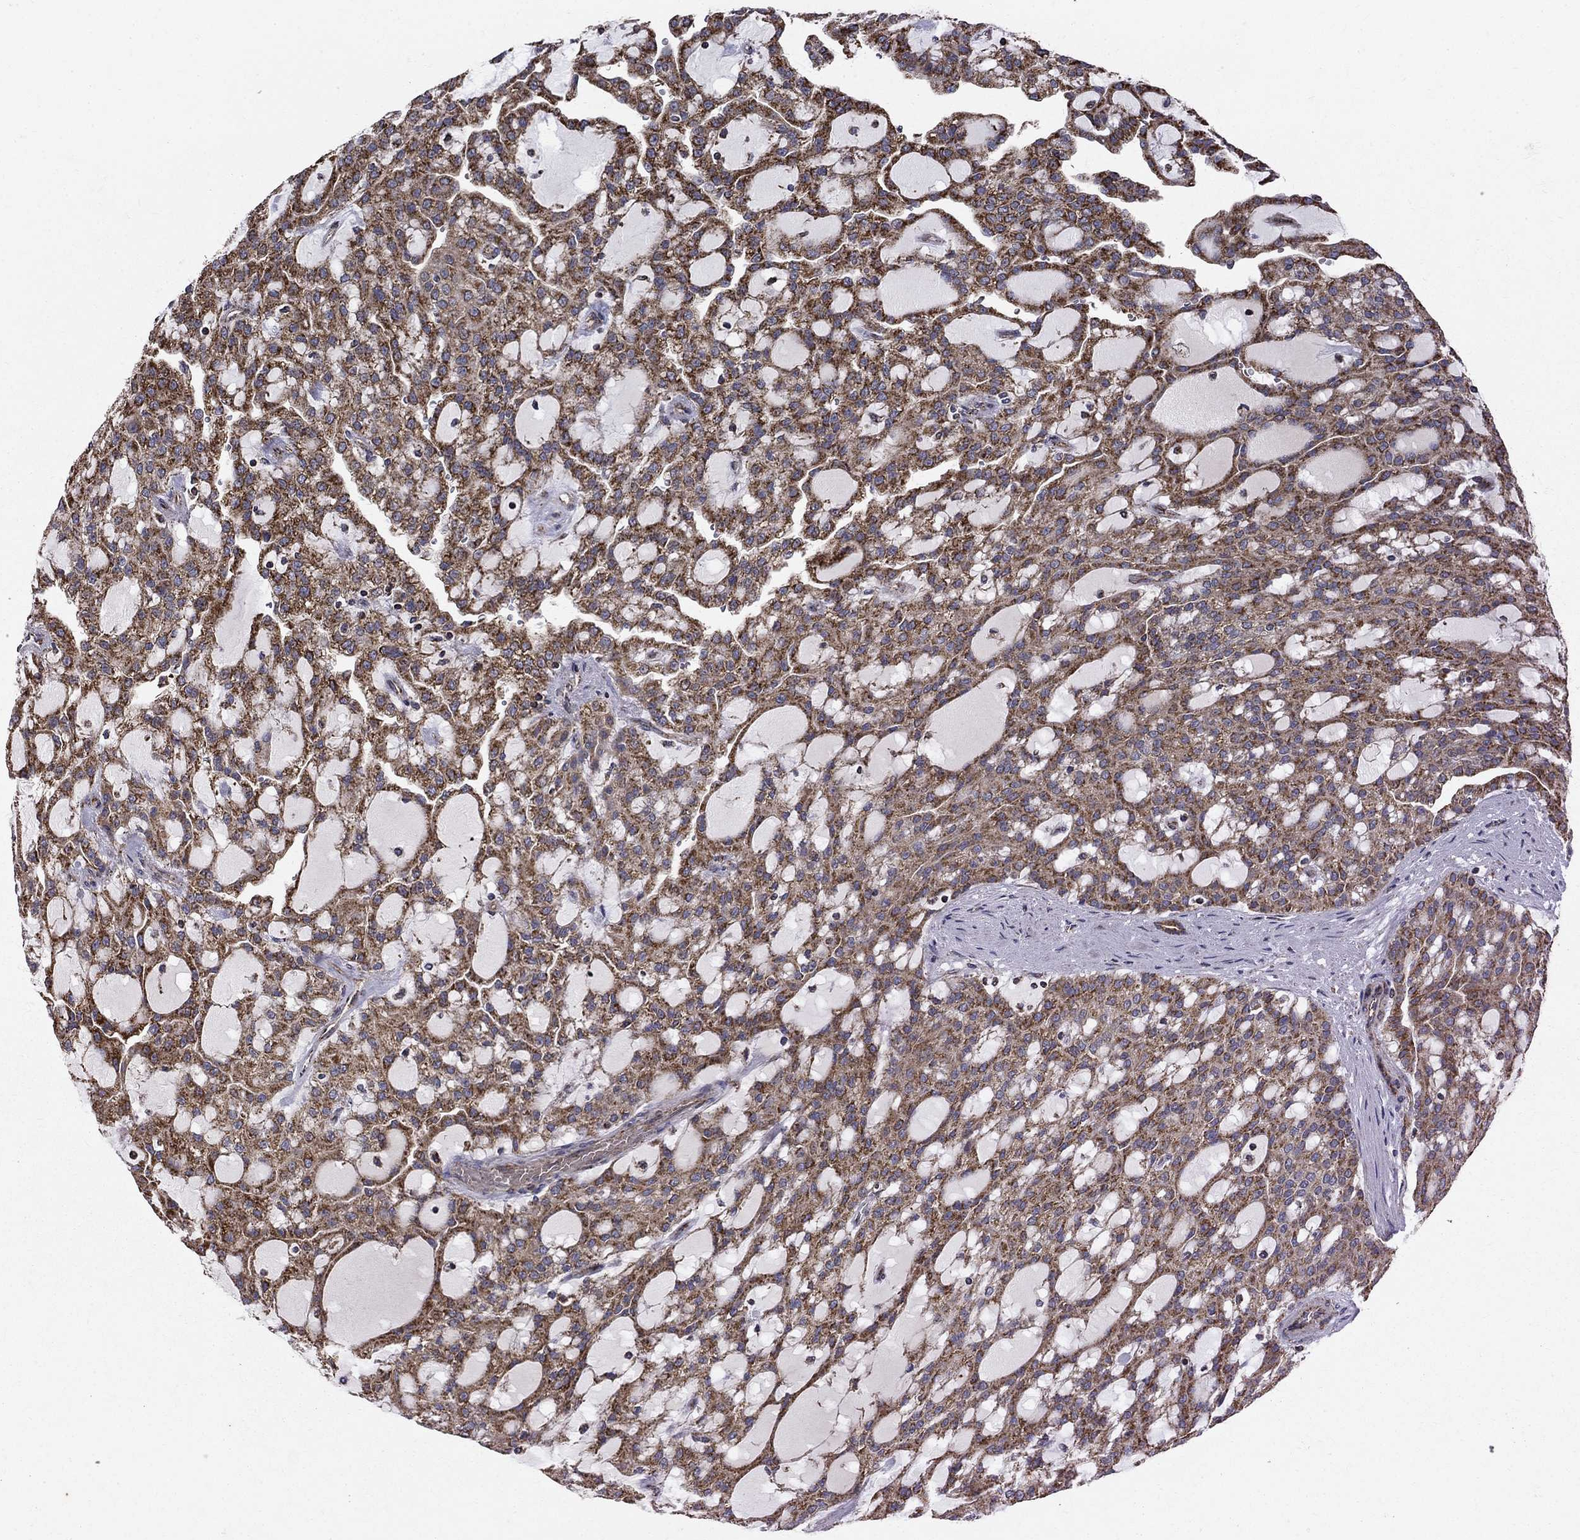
{"staining": {"intensity": "strong", "quantity": "25%-75%", "location": "cytoplasmic/membranous"}, "tissue": "renal cancer", "cell_type": "Tumor cells", "image_type": "cancer", "snomed": [{"axis": "morphology", "description": "Adenocarcinoma, NOS"}, {"axis": "topography", "description": "Kidney"}], "caption": "IHC staining of adenocarcinoma (renal), which exhibits high levels of strong cytoplasmic/membranous staining in approximately 25%-75% of tumor cells indicating strong cytoplasmic/membranous protein staining. The staining was performed using DAB (3,3'-diaminobenzidine) (brown) for protein detection and nuclei were counterstained in hematoxylin (blue).", "gene": "NDUFS8", "patient": {"sex": "male", "age": 63}}